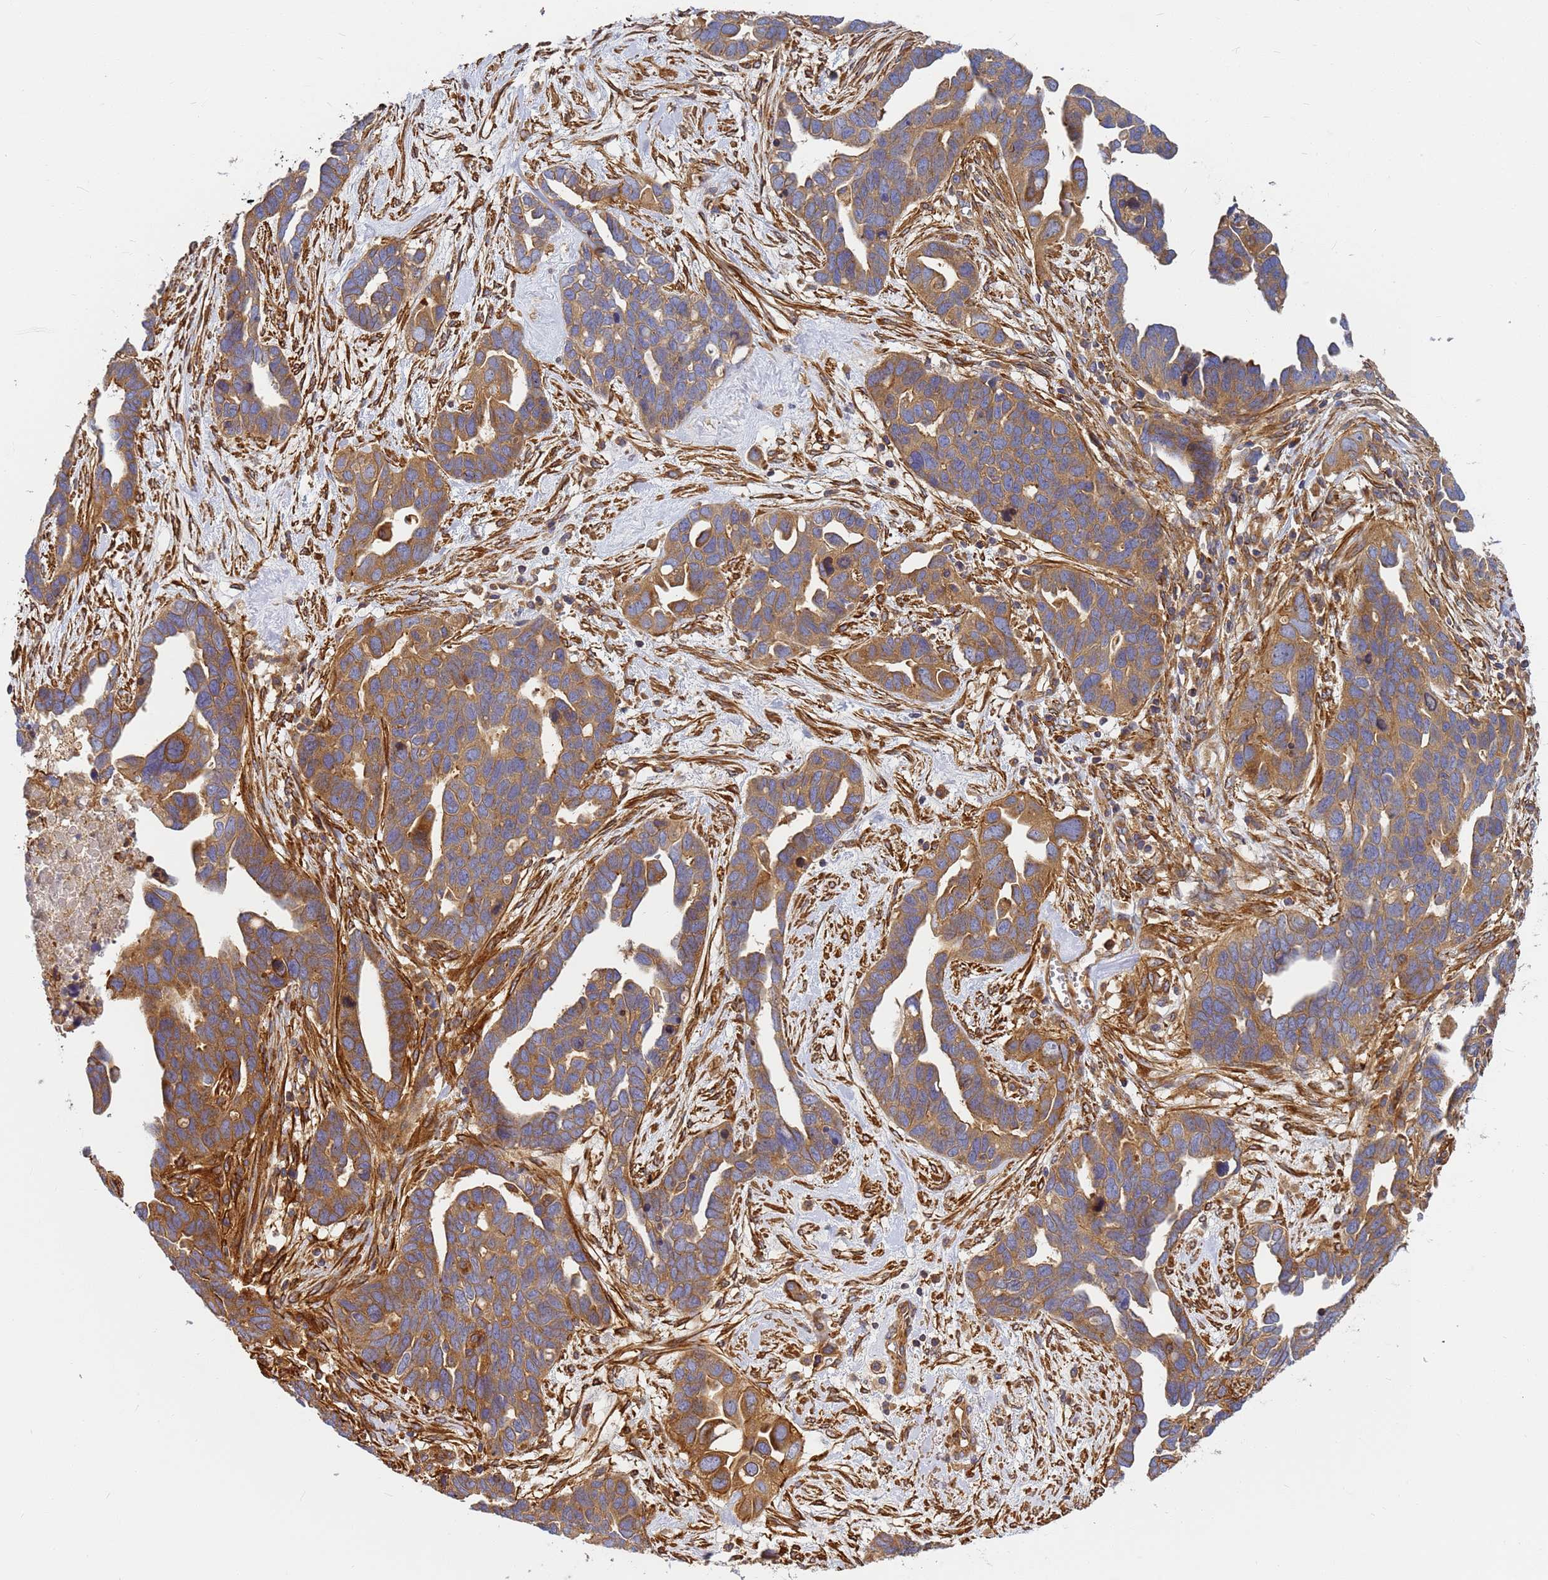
{"staining": {"intensity": "moderate", "quantity": ">75%", "location": "cytoplasmic/membranous"}, "tissue": "ovarian cancer", "cell_type": "Tumor cells", "image_type": "cancer", "snomed": [{"axis": "morphology", "description": "Cystadenocarcinoma, serous, NOS"}, {"axis": "topography", "description": "Ovary"}], "caption": "Immunohistochemical staining of ovarian cancer (serous cystadenocarcinoma) exhibits moderate cytoplasmic/membranous protein expression in approximately >75% of tumor cells.", "gene": "C2CD5", "patient": {"sex": "female", "age": 54}}